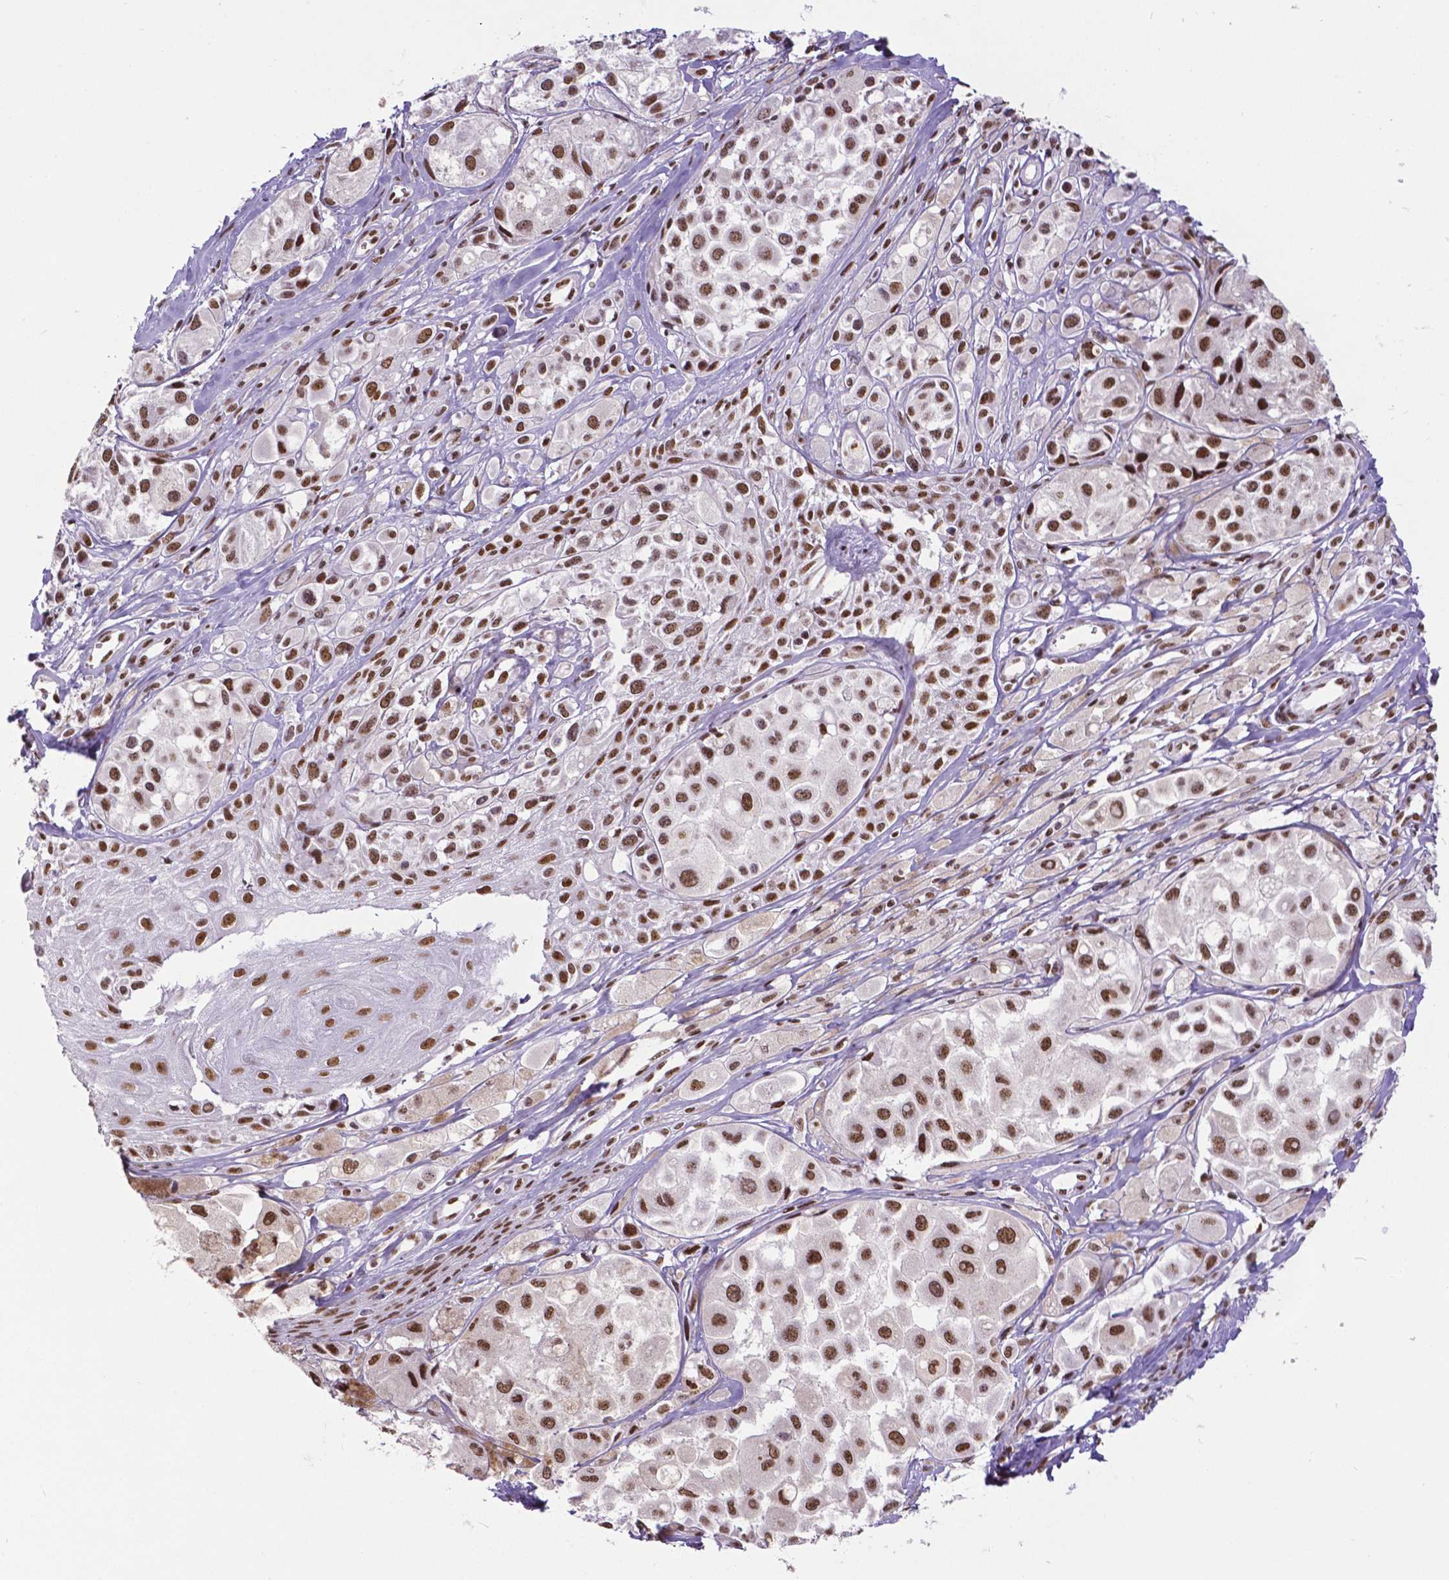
{"staining": {"intensity": "strong", "quantity": ">75%", "location": "nuclear"}, "tissue": "melanoma", "cell_type": "Tumor cells", "image_type": "cancer", "snomed": [{"axis": "morphology", "description": "Malignant melanoma, NOS"}, {"axis": "topography", "description": "Skin"}], "caption": "This micrograph demonstrates malignant melanoma stained with IHC to label a protein in brown. The nuclear of tumor cells show strong positivity for the protein. Nuclei are counter-stained blue.", "gene": "ATRX", "patient": {"sex": "male", "age": 77}}